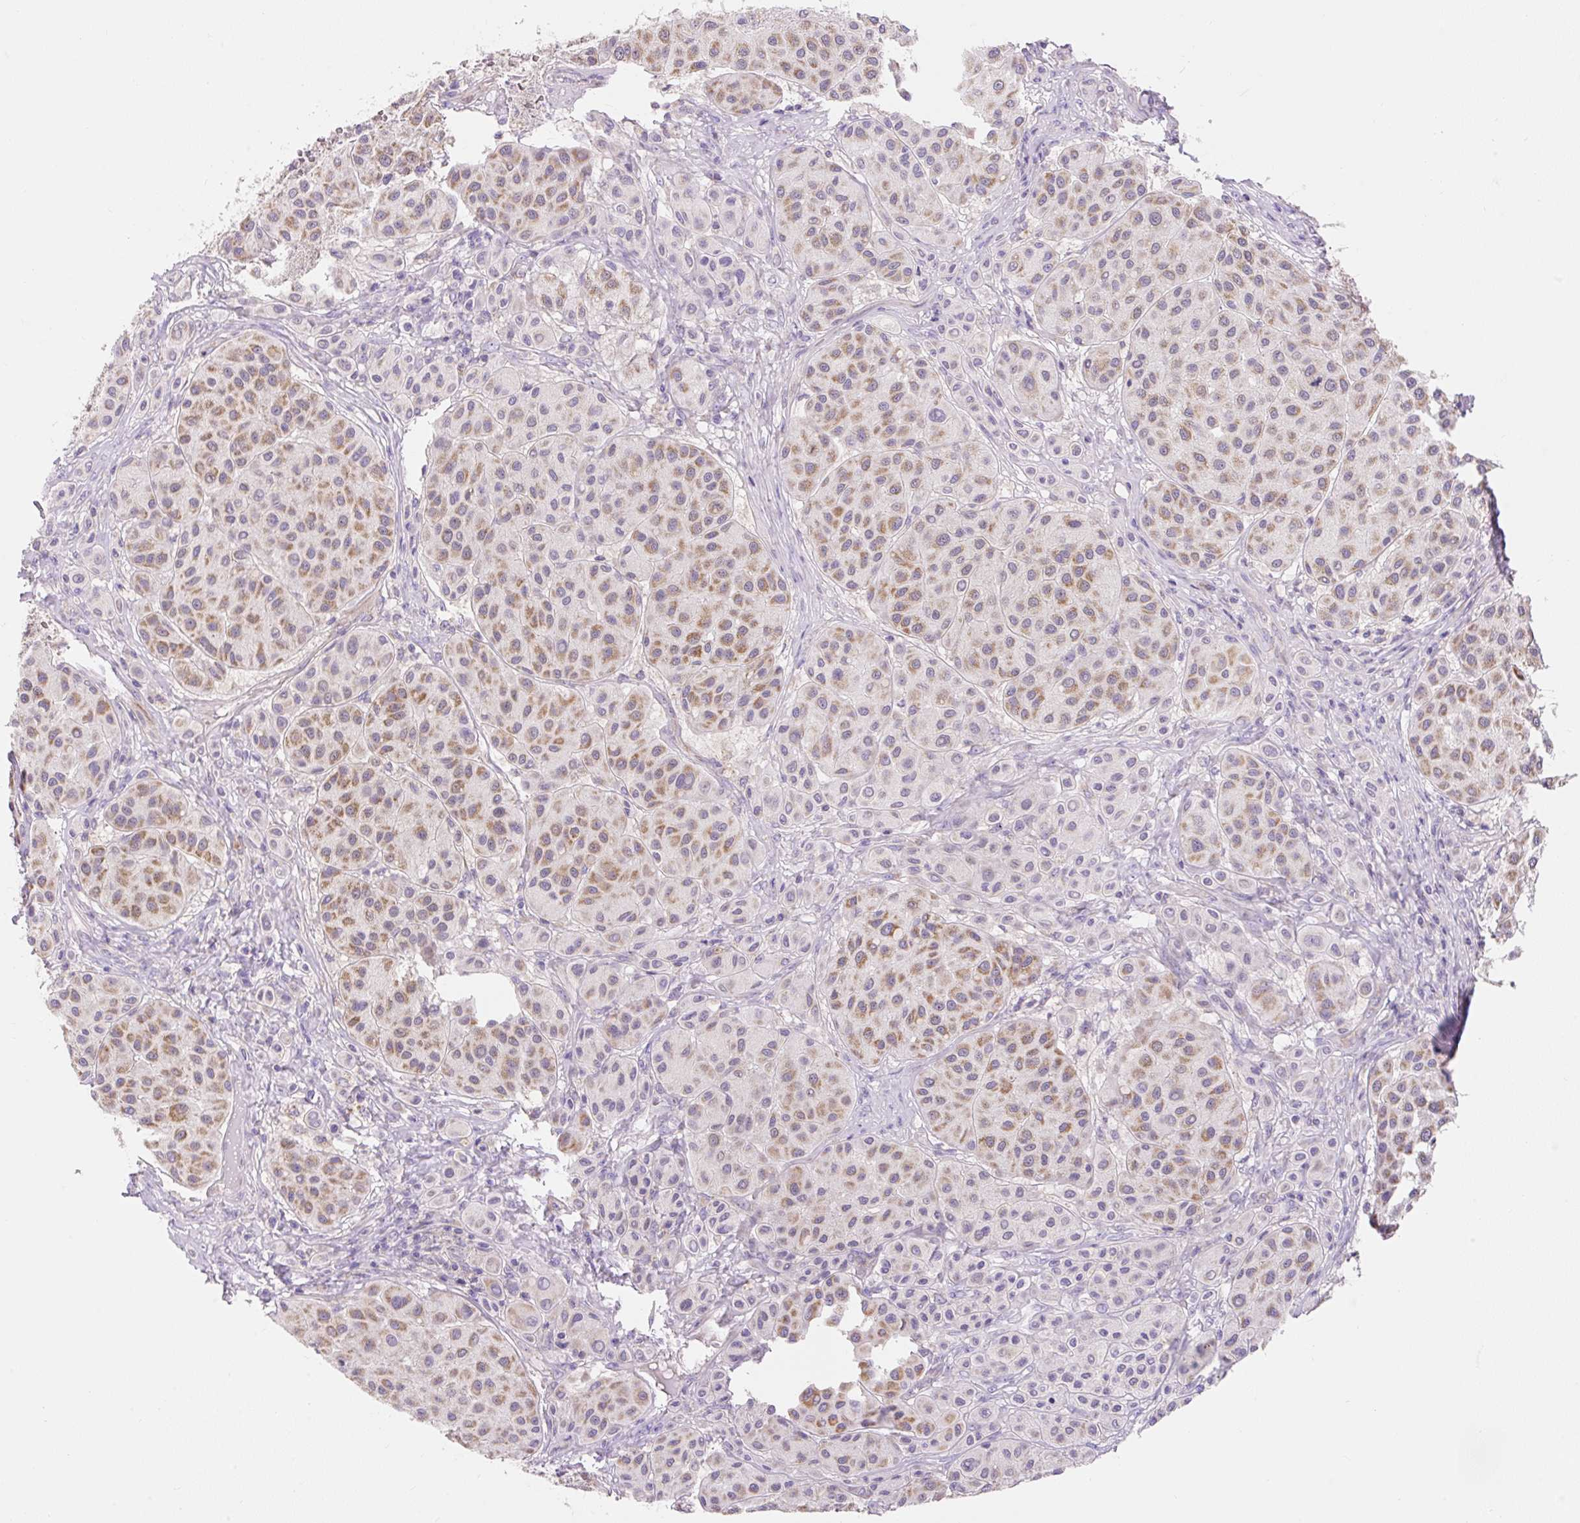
{"staining": {"intensity": "moderate", "quantity": ">75%", "location": "cytoplasmic/membranous"}, "tissue": "melanoma", "cell_type": "Tumor cells", "image_type": "cancer", "snomed": [{"axis": "morphology", "description": "Malignant melanoma, Metastatic site"}, {"axis": "topography", "description": "Smooth muscle"}], "caption": "Melanoma was stained to show a protein in brown. There is medium levels of moderate cytoplasmic/membranous expression in approximately >75% of tumor cells.", "gene": "PMAIP1", "patient": {"sex": "male", "age": 41}}